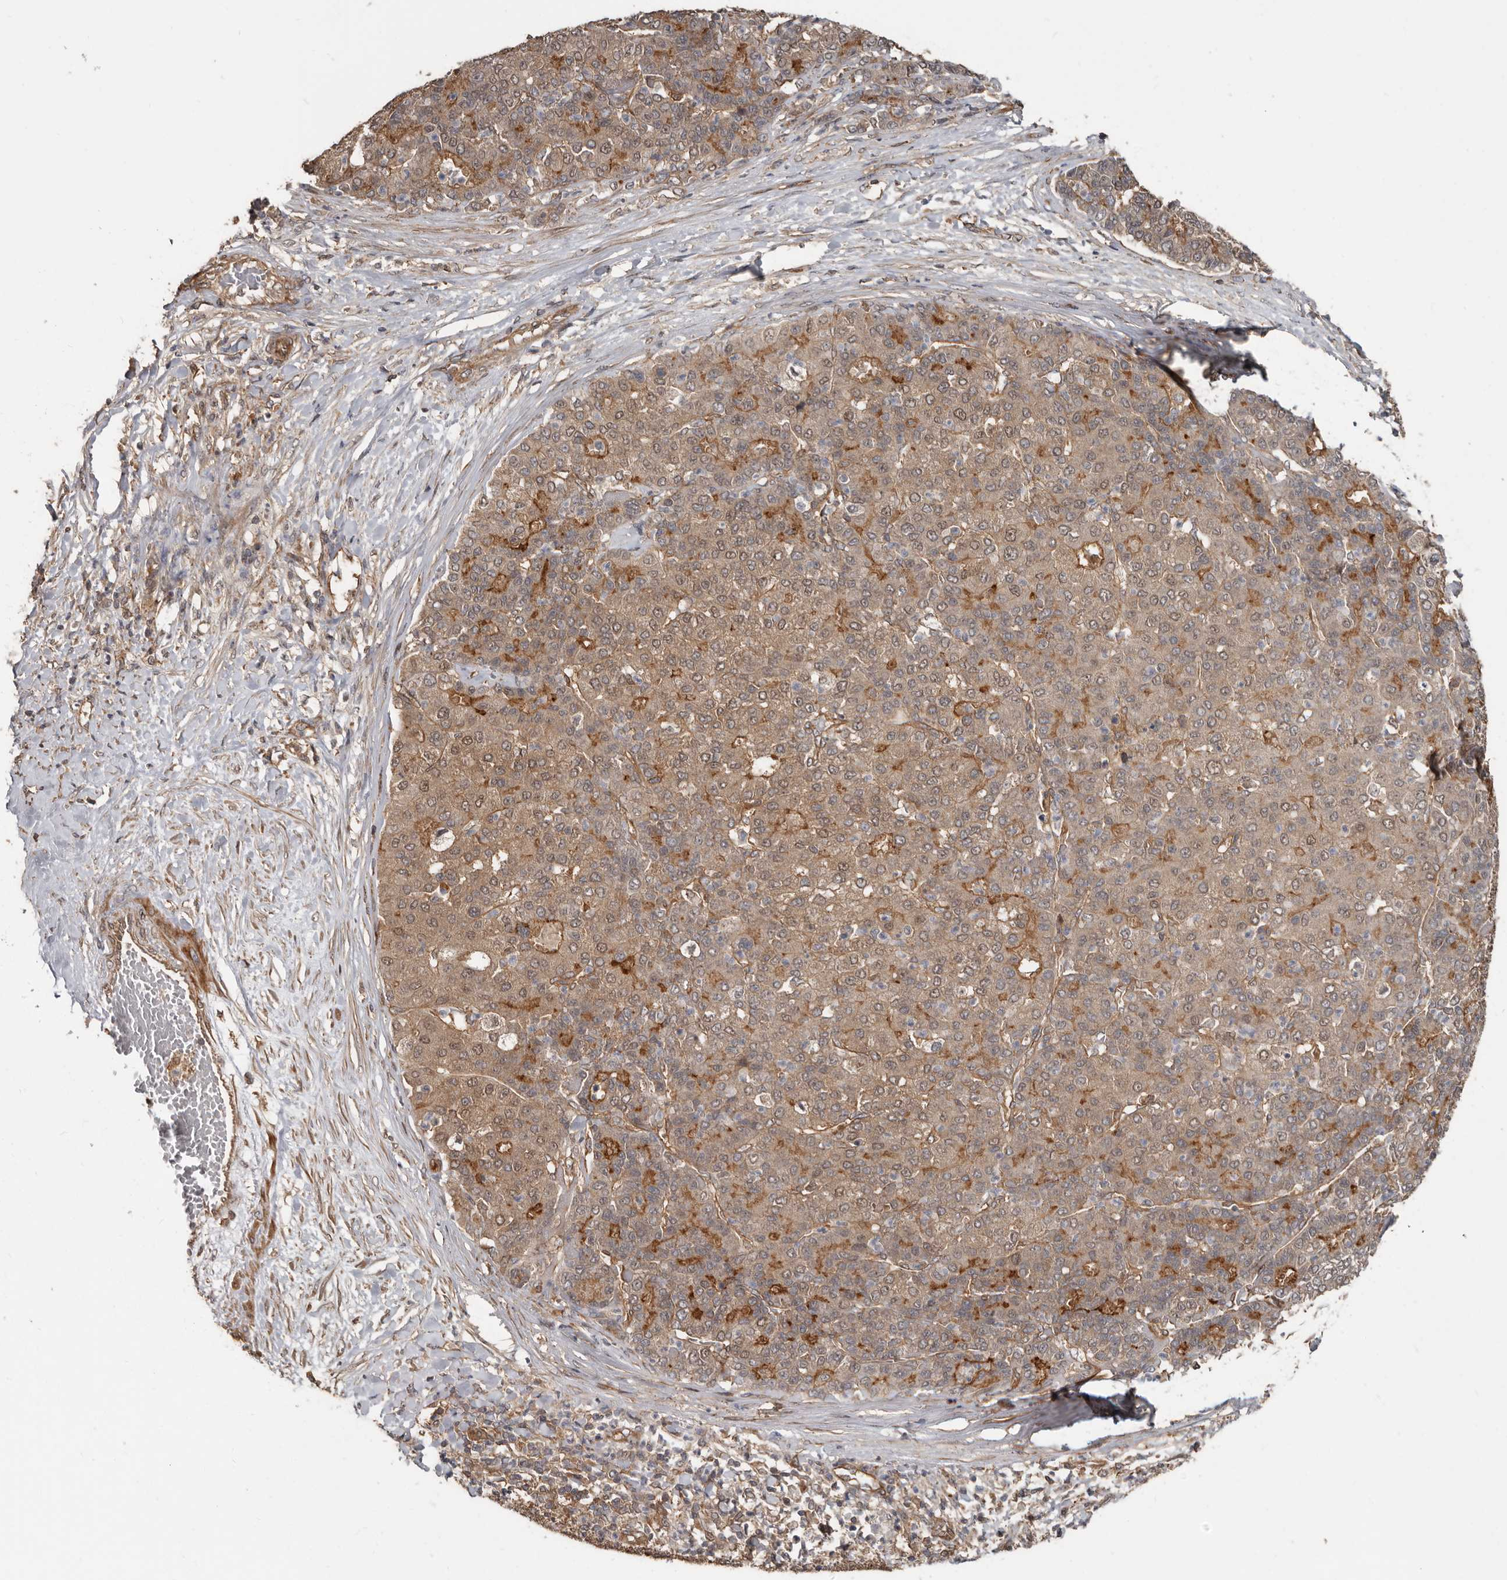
{"staining": {"intensity": "moderate", "quantity": ">75%", "location": "cytoplasmic/membranous,nuclear"}, "tissue": "liver cancer", "cell_type": "Tumor cells", "image_type": "cancer", "snomed": [{"axis": "morphology", "description": "Carcinoma, Hepatocellular, NOS"}, {"axis": "topography", "description": "Liver"}], "caption": "IHC photomicrograph of hepatocellular carcinoma (liver) stained for a protein (brown), which displays medium levels of moderate cytoplasmic/membranous and nuclear positivity in about >75% of tumor cells.", "gene": "EXOC3L1", "patient": {"sex": "male", "age": 65}}